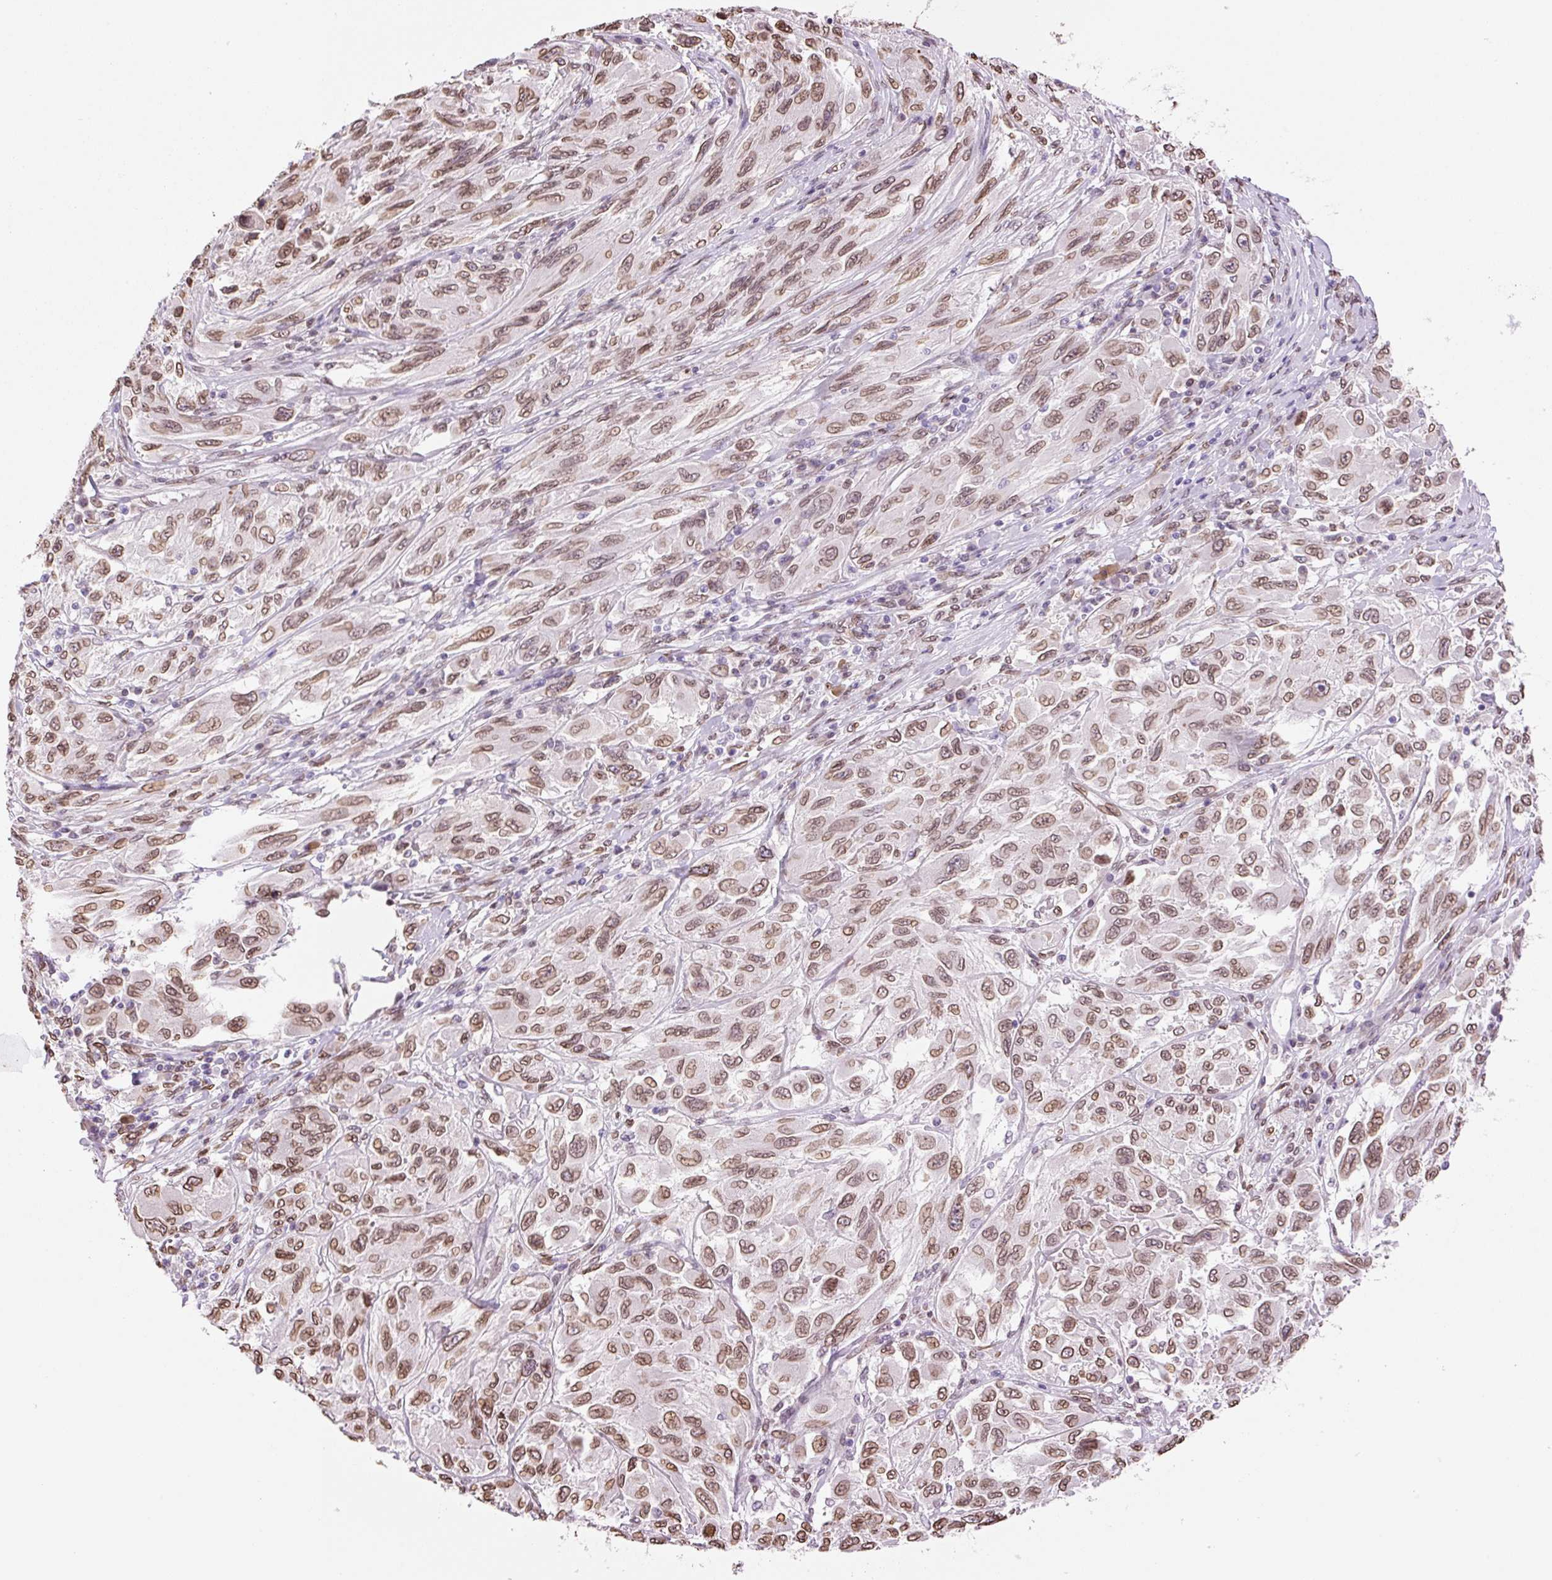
{"staining": {"intensity": "moderate", "quantity": ">75%", "location": "cytoplasmic/membranous,nuclear"}, "tissue": "melanoma", "cell_type": "Tumor cells", "image_type": "cancer", "snomed": [{"axis": "morphology", "description": "Malignant melanoma, NOS"}, {"axis": "topography", "description": "Skin"}], "caption": "A high-resolution histopathology image shows immunohistochemistry (IHC) staining of malignant melanoma, which demonstrates moderate cytoplasmic/membranous and nuclear staining in about >75% of tumor cells.", "gene": "ZNF224", "patient": {"sex": "female", "age": 91}}